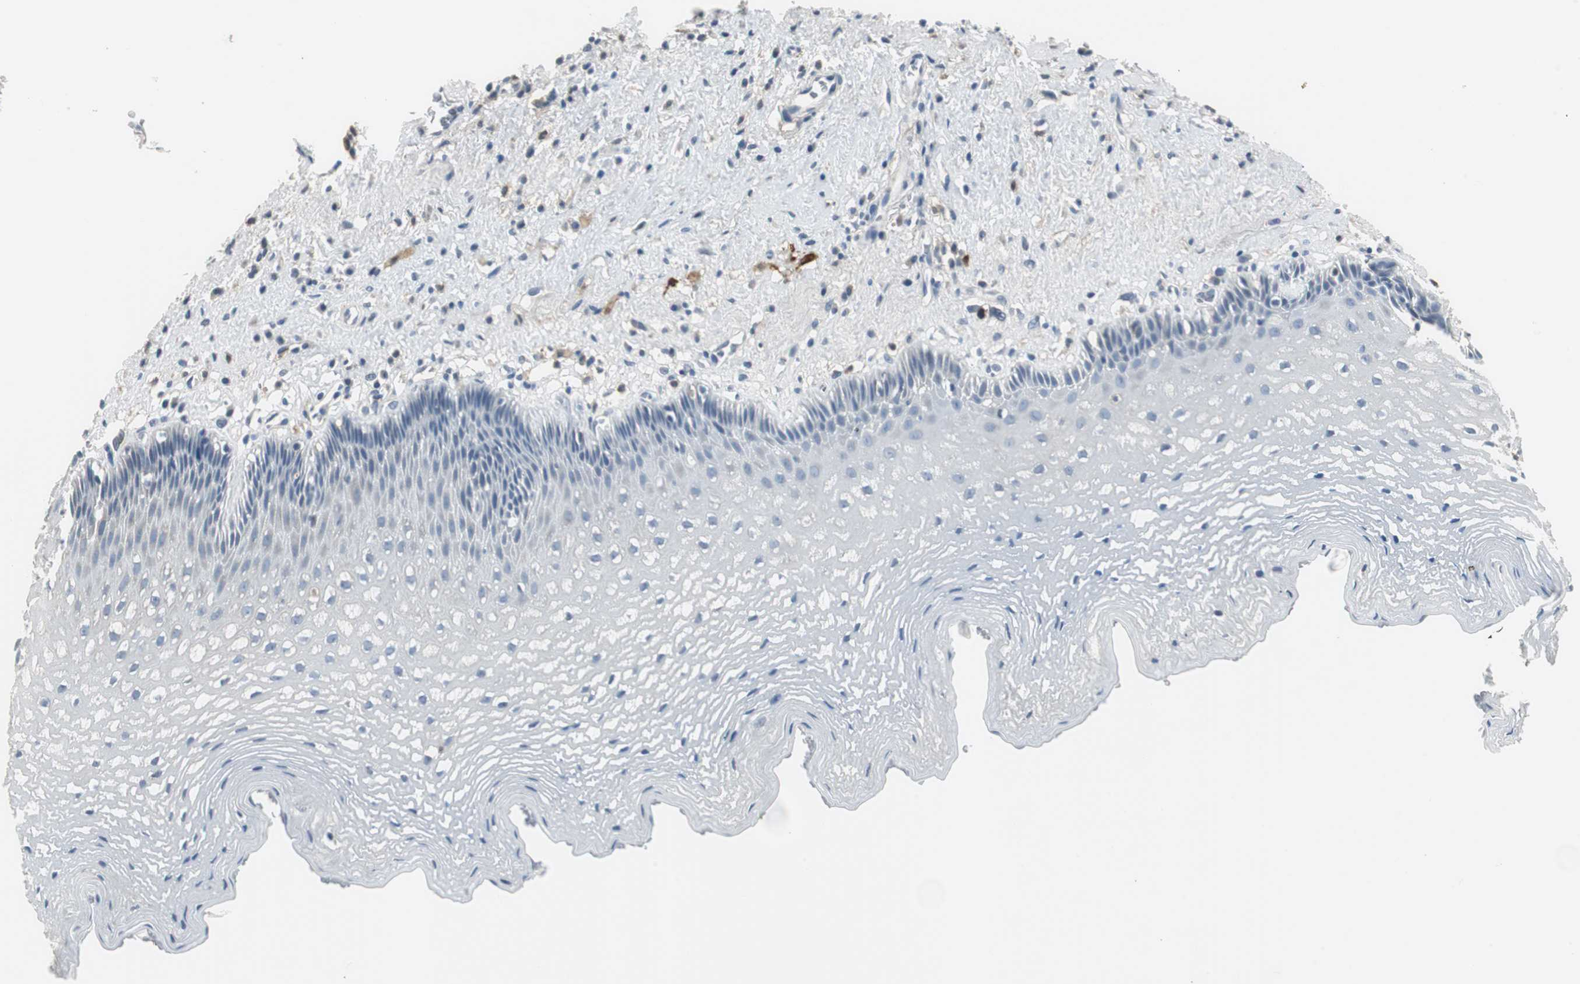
{"staining": {"intensity": "negative", "quantity": "none", "location": "none"}, "tissue": "esophagus", "cell_type": "Squamous epithelial cells", "image_type": "normal", "snomed": [{"axis": "morphology", "description": "Normal tissue, NOS"}, {"axis": "topography", "description": "Esophagus"}], "caption": "This is an IHC micrograph of benign human esophagus. There is no expression in squamous epithelial cells.", "gene": "MSTO1", "patient": {"sex": "female", "age": 70}}